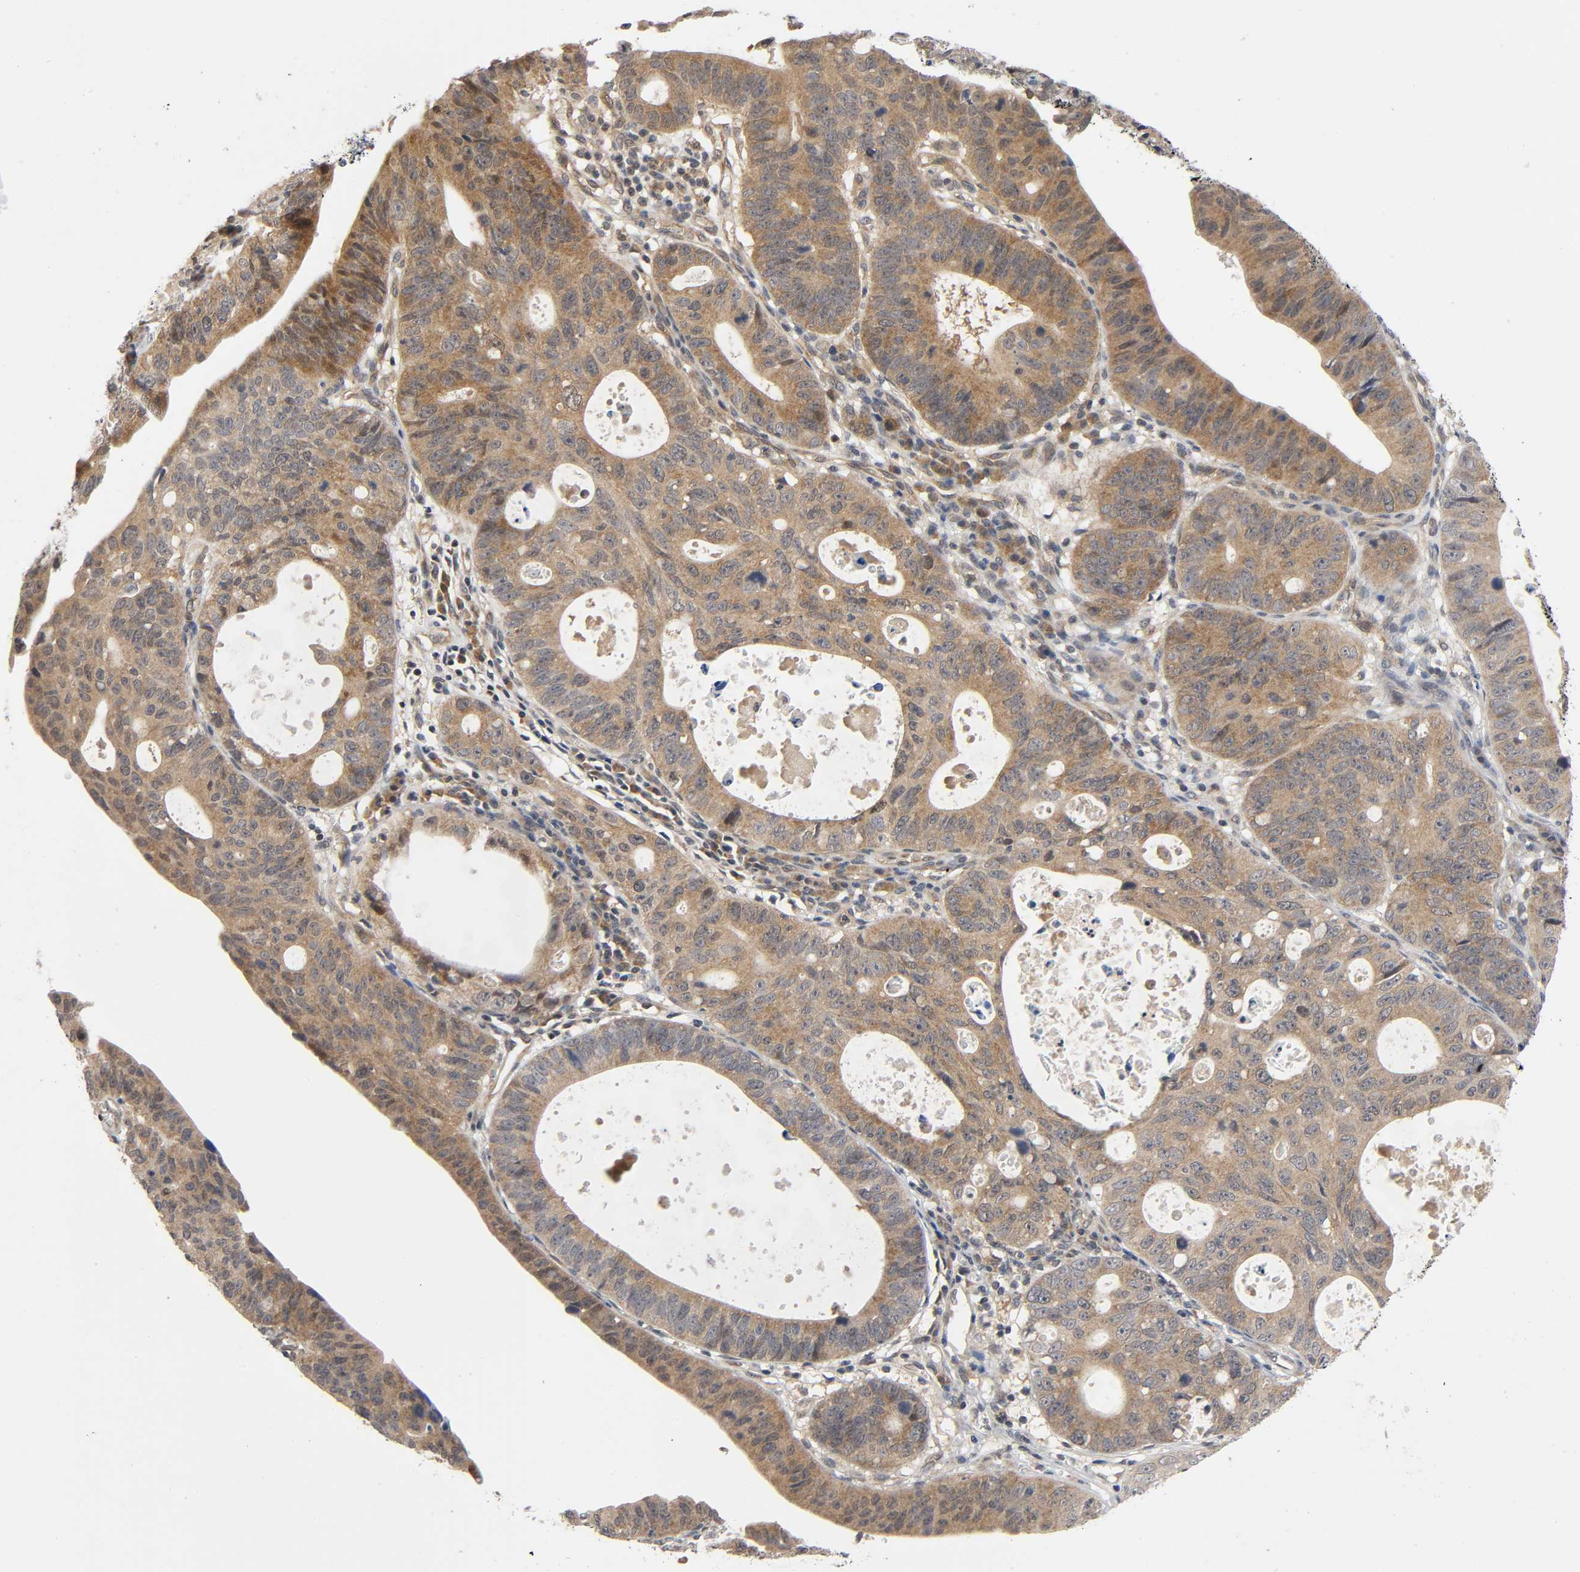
{"staining": {"intensity": "moderate", "quantity": ">75%", "location": "cytoplasmic/membranous"}, "tissue": "stomach cancer", "cell_type": "Tumor cells", "image_type": "cancer", "snomed": [{"axis": "morphology", "description": "Adenocarcinoma, NOS"}, {"axis": "topography", "description": "Stomach"}], "caption": "This histopathology image reveals stomach cancer (adenocarcinoma) stained with IHC to label a protein in brown. The cytoplasmic/membranous of tumor cells show moderate positivity for the protein. Nuclei are counter-stained blue.", "gene": "MAPK8", "patient": {"sex": "male", "age": 59}}